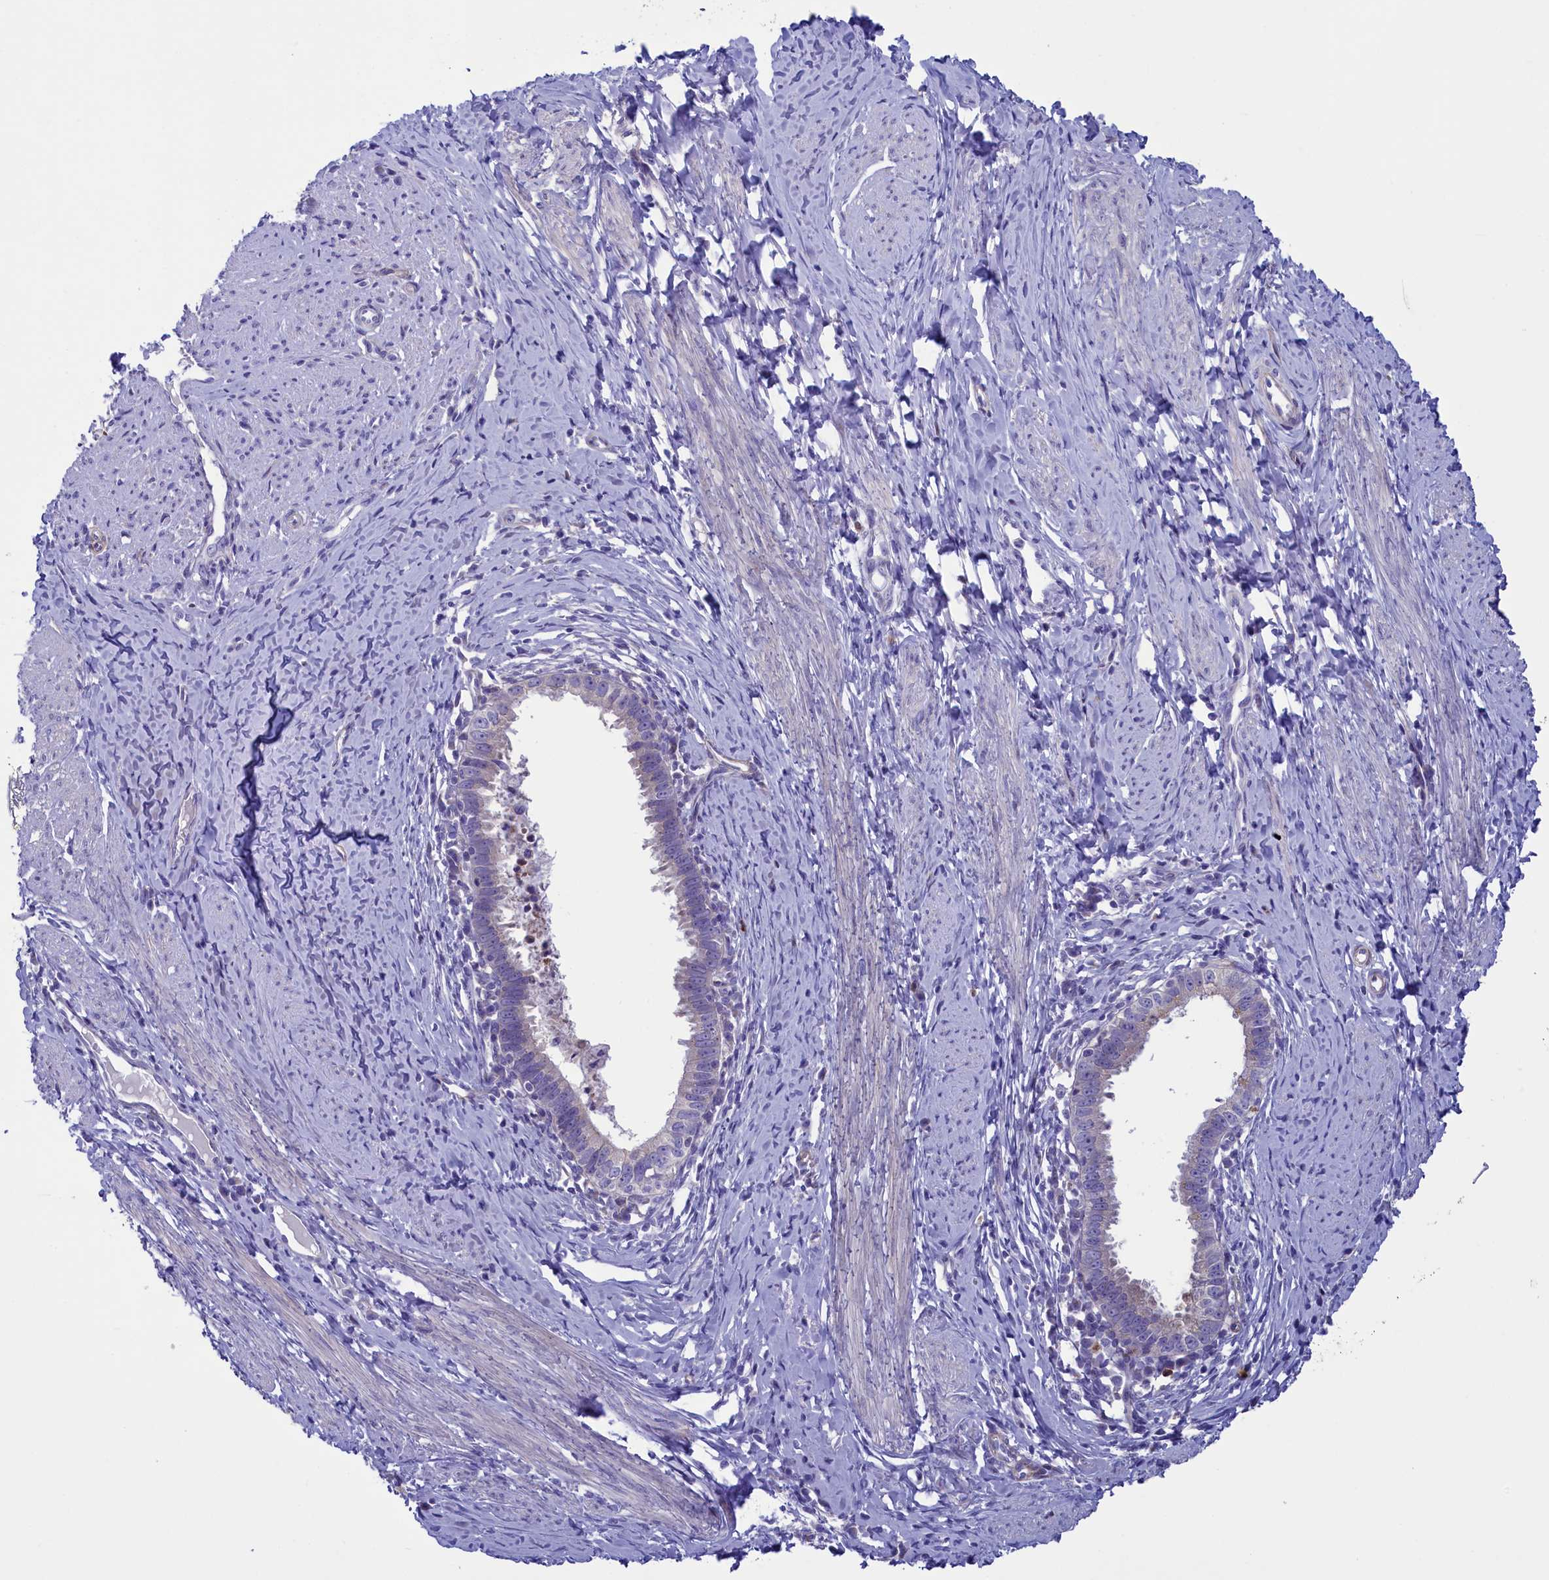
{"staining": {"intensity": "negative", "quantity": "none", "location": "none"}, "tissue": "cervical cancer", "cell_type": "Tumor cells", "image_type": "cancer", "snomed": [{"axis": "morphology", "description": "Adenocarcinoma, NOS"}, {"axis": "topography", "description": "Cervix"}], "caption": "Histopathology image shows no significant protein expression in tumor cells of adenocarcinoma (cervical).", "gene": "LOXL1", "patient": {"sex": "female", "age": 36}}